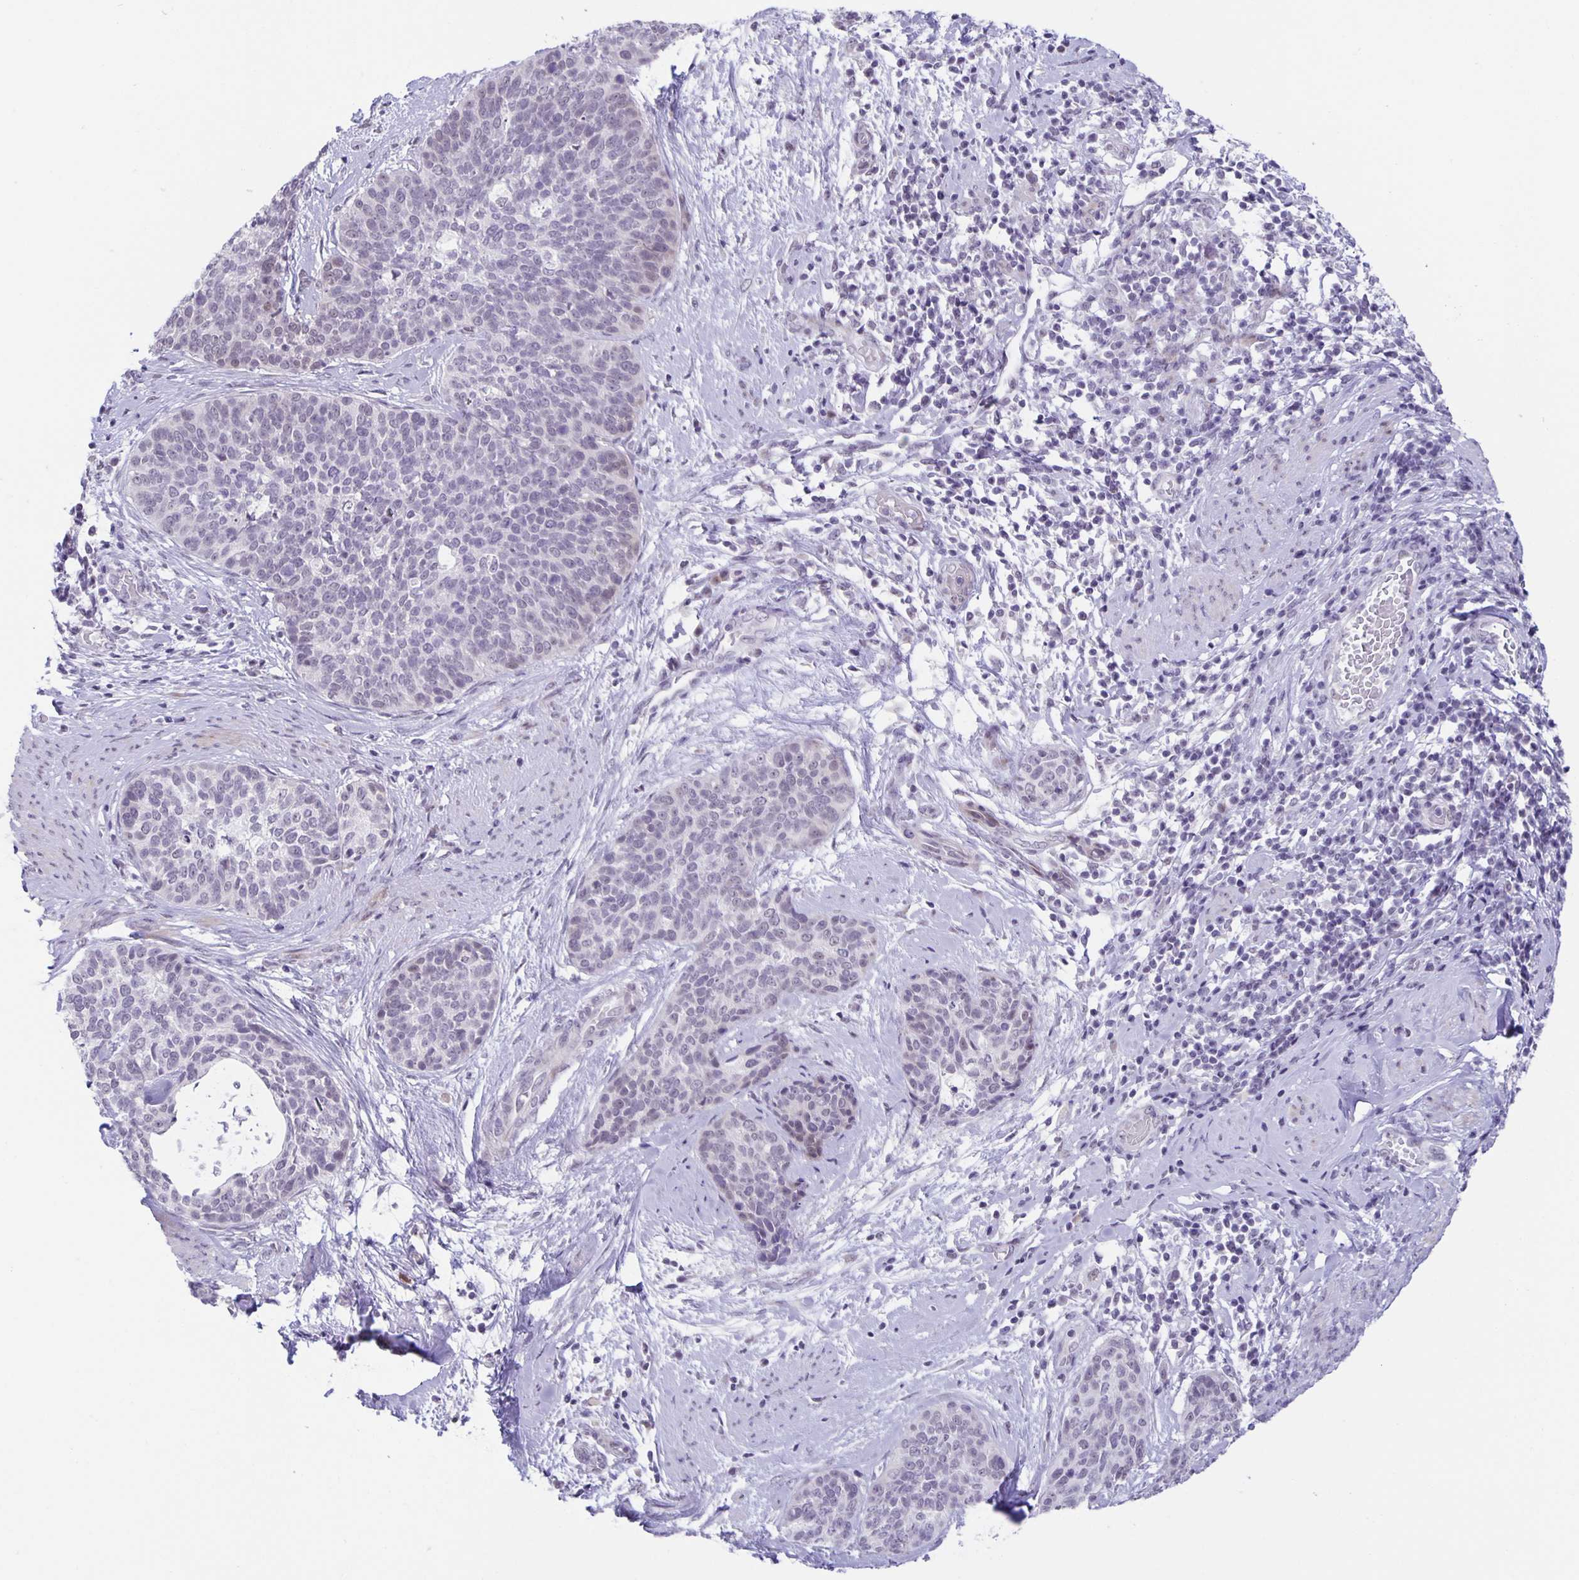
{"staining": {"intensity": "negative", "quantity": "none", "location": "none"}, "tissue": "cervical cancer", "cell_type": "Tumor cells", "image_type": "cancer", "snomed": [{"axis": "morphology", "description": "Squamous cell carcinoma, NOS"}, {"axis": "topography", "description": "Cervix"}], "caption": "This is an immunohistochemistry image of squamous cell carcinoma (cervical). There is no expression in tumor cells.", "gene": "PHRF1", "patient": {"sex": "female", "age": 69}}